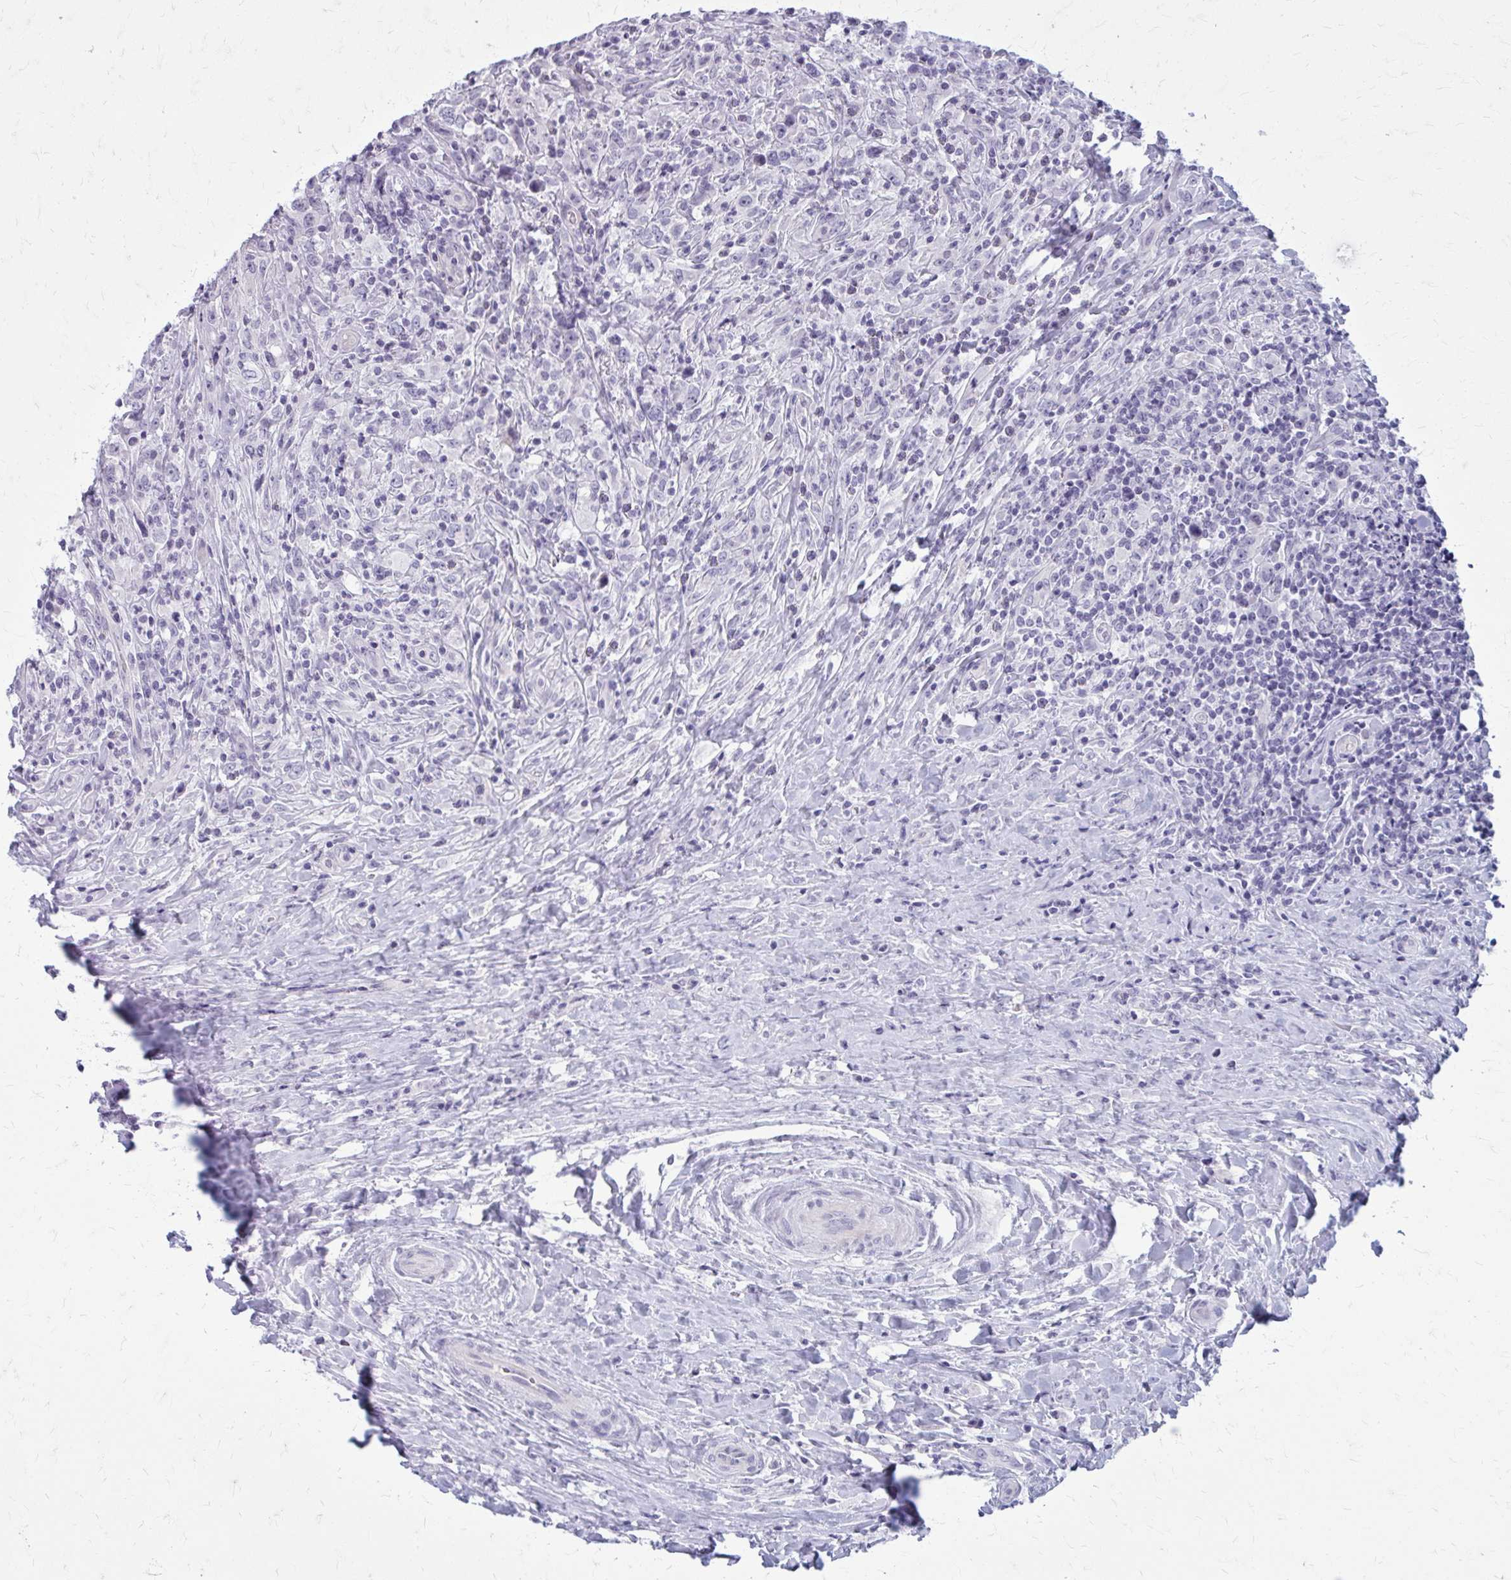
{"staining": {"intensity": "negative", "quantity": "none", "location": "none"}, "tissue": "lymphoma", "cell_type": "Tumor cells", "image_type": "cancer", "snomed": [{"axis": "morphology", "description": "Hodgkin's disease, NOS"}, {"axis": "topography", "description": "Lymph node"}], "caption": "Hodgkin's disease was stained to show a protein in brown. There is no significant staining in tumor cells.", "gene": "CASQ2", "patient": {"sex": "female", "age": 18}}